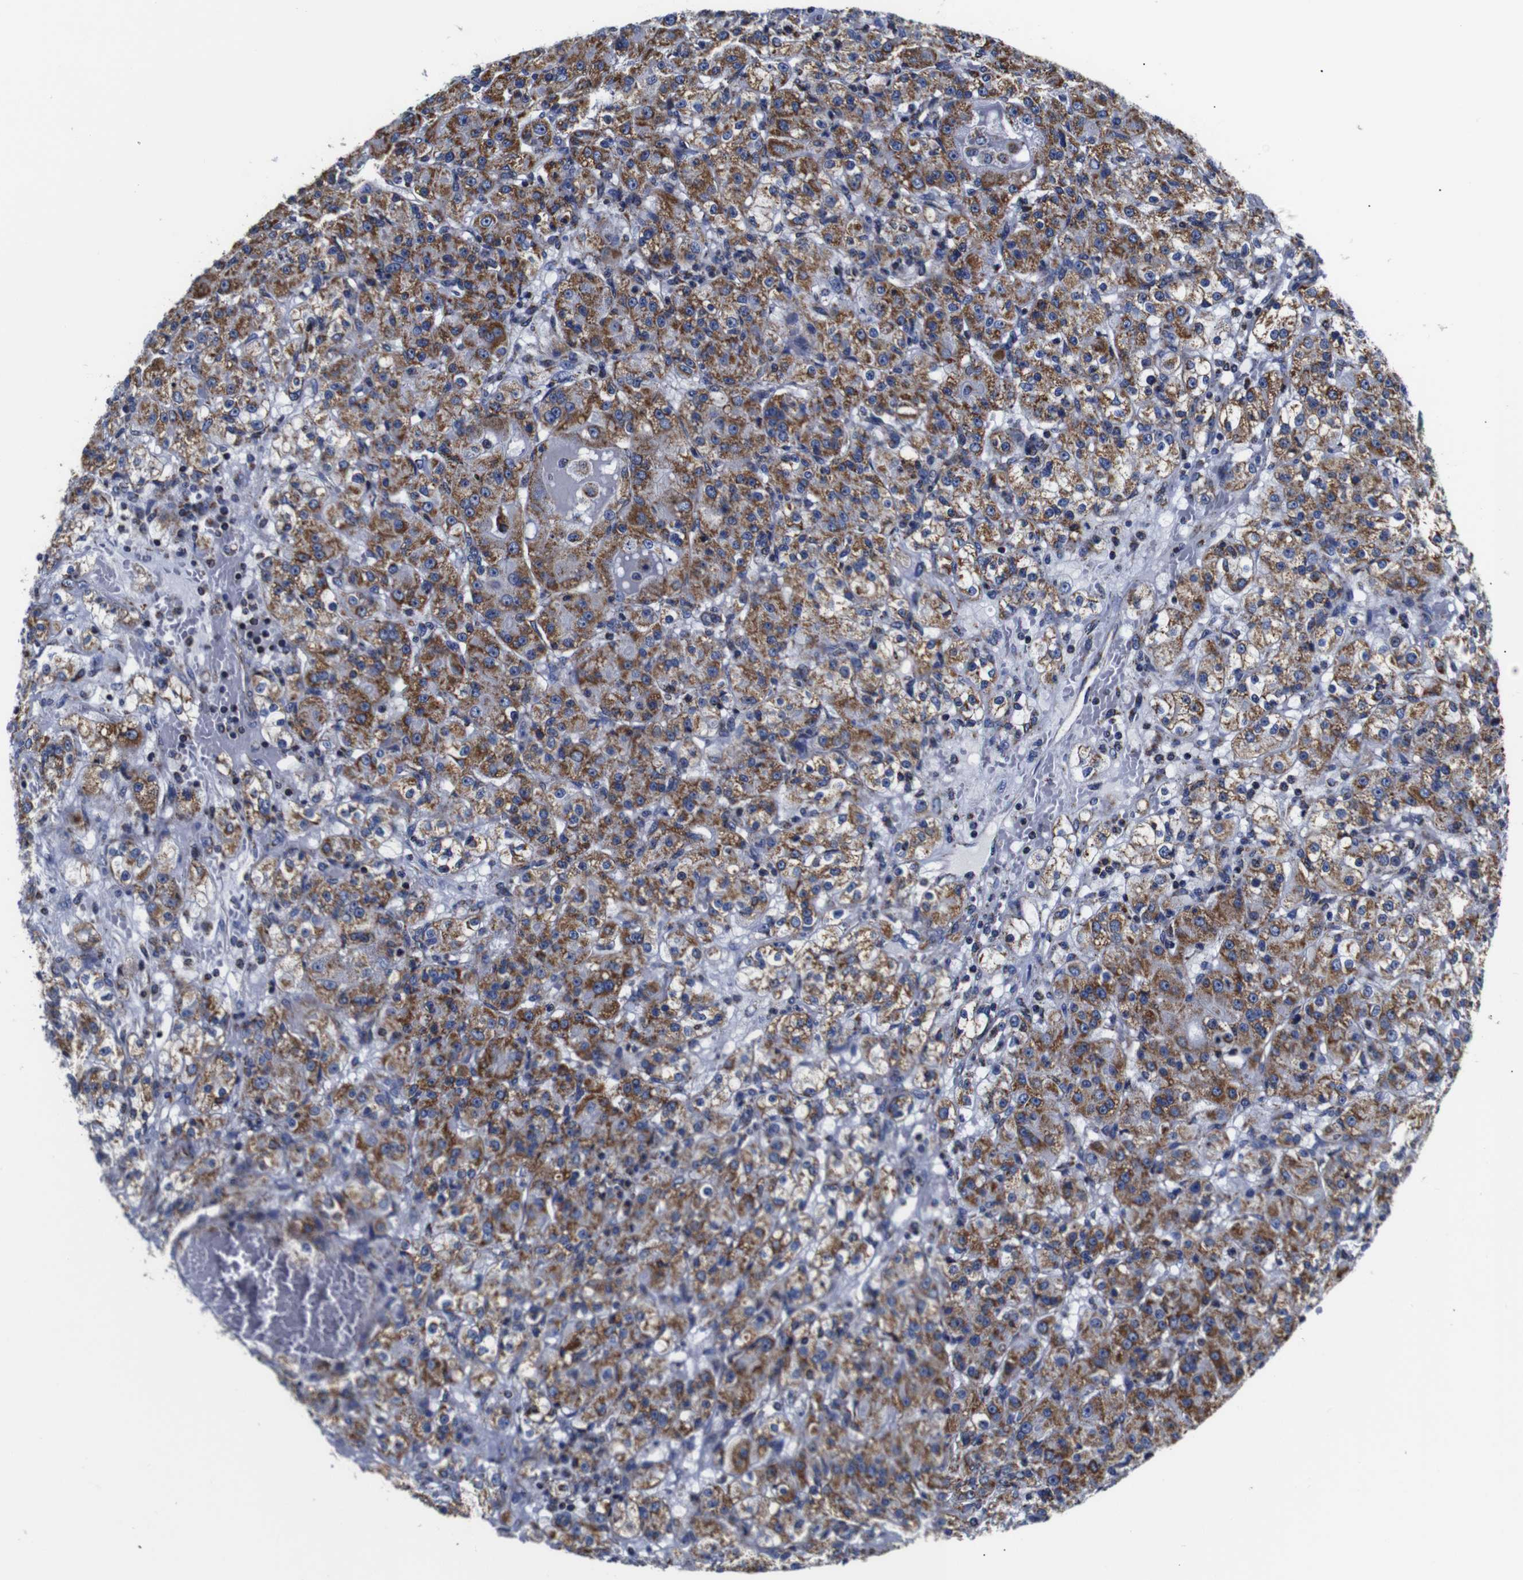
{"staining": {"intensity": "moderate", "quantity": ">75%", "location": "cytoplasmic/membranous"}, "tissue": "renal cancer", "cell_type": "Tumor cells", "image_type": "cancer", "snomed": [{"axis": "morphology", "description": "Normal tissue, NOS"}, {"axis": "morphology", "description": "Adenocarcinoma, NOS"}, {"axis": "topography", "description": "Kidney"}], "caption": "This is an image of immunohistochemistry (IHC) staining of renal cancer (adenocarcinoma), which shows moderate staining in the cytoplasmic/membranous of tumor cells.", "gene": "FKBP9", "patient": {"sex": "male", "age": 61}}